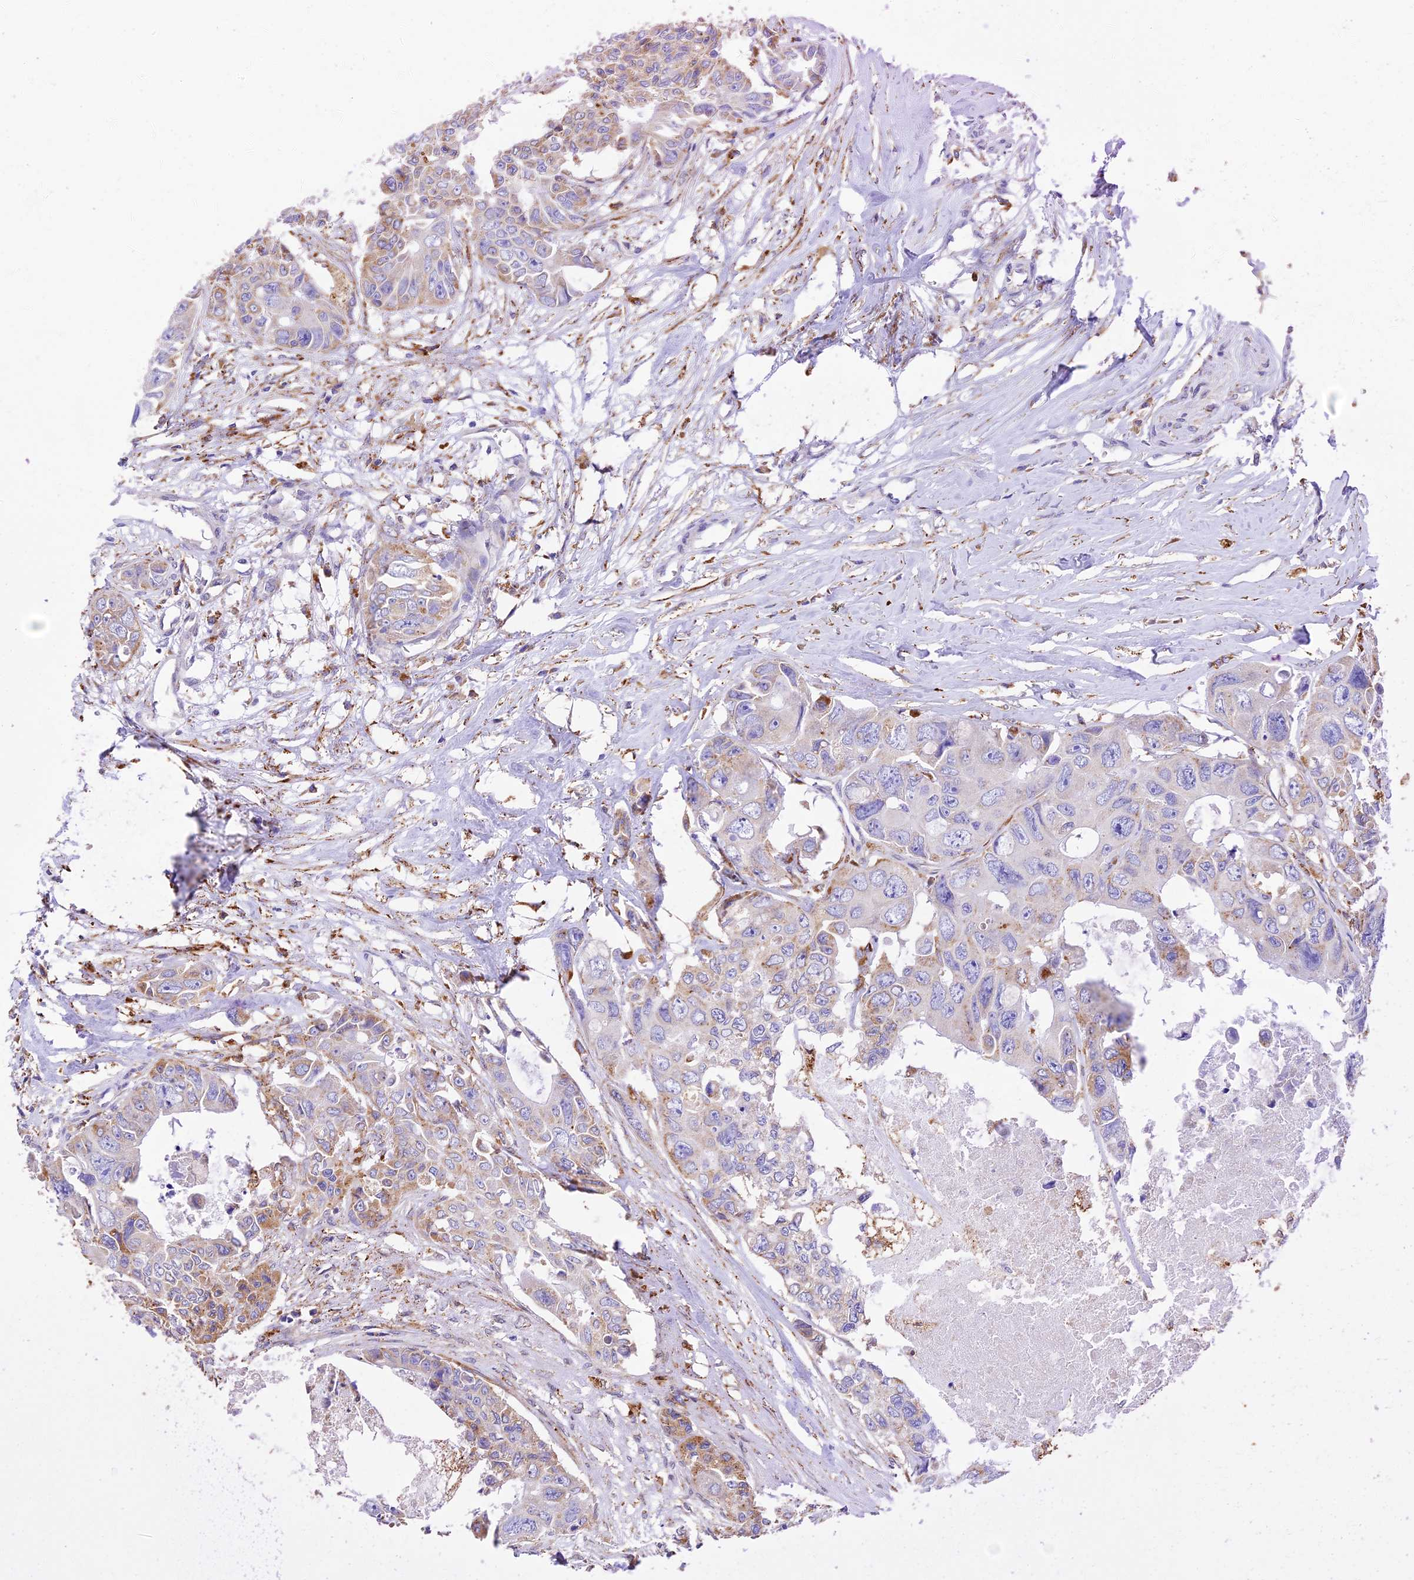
{"staining": {"intensity": "weak", "quantity": "25%-75%", "location": "cytoplasmic/membranous"}, "tissue": "colorectal cancer", "cell_type": "Tumor cells", "image_type": "cancer", "snomed": [{"axis": "morphology", "description": "Adenocarcinoma, NOS"}, {"axis": "topography", "description": "Rectum"}], "caption": "About 25%-75% of tumor cells in human colorectal cancer (adenocarcinoma) reveal weak cytoplasmic/membranous protein staining as visualized by brown immunohistochemical staining.", "gene": "VKORC1", "patient": {"sex": "male", "age": 87}}